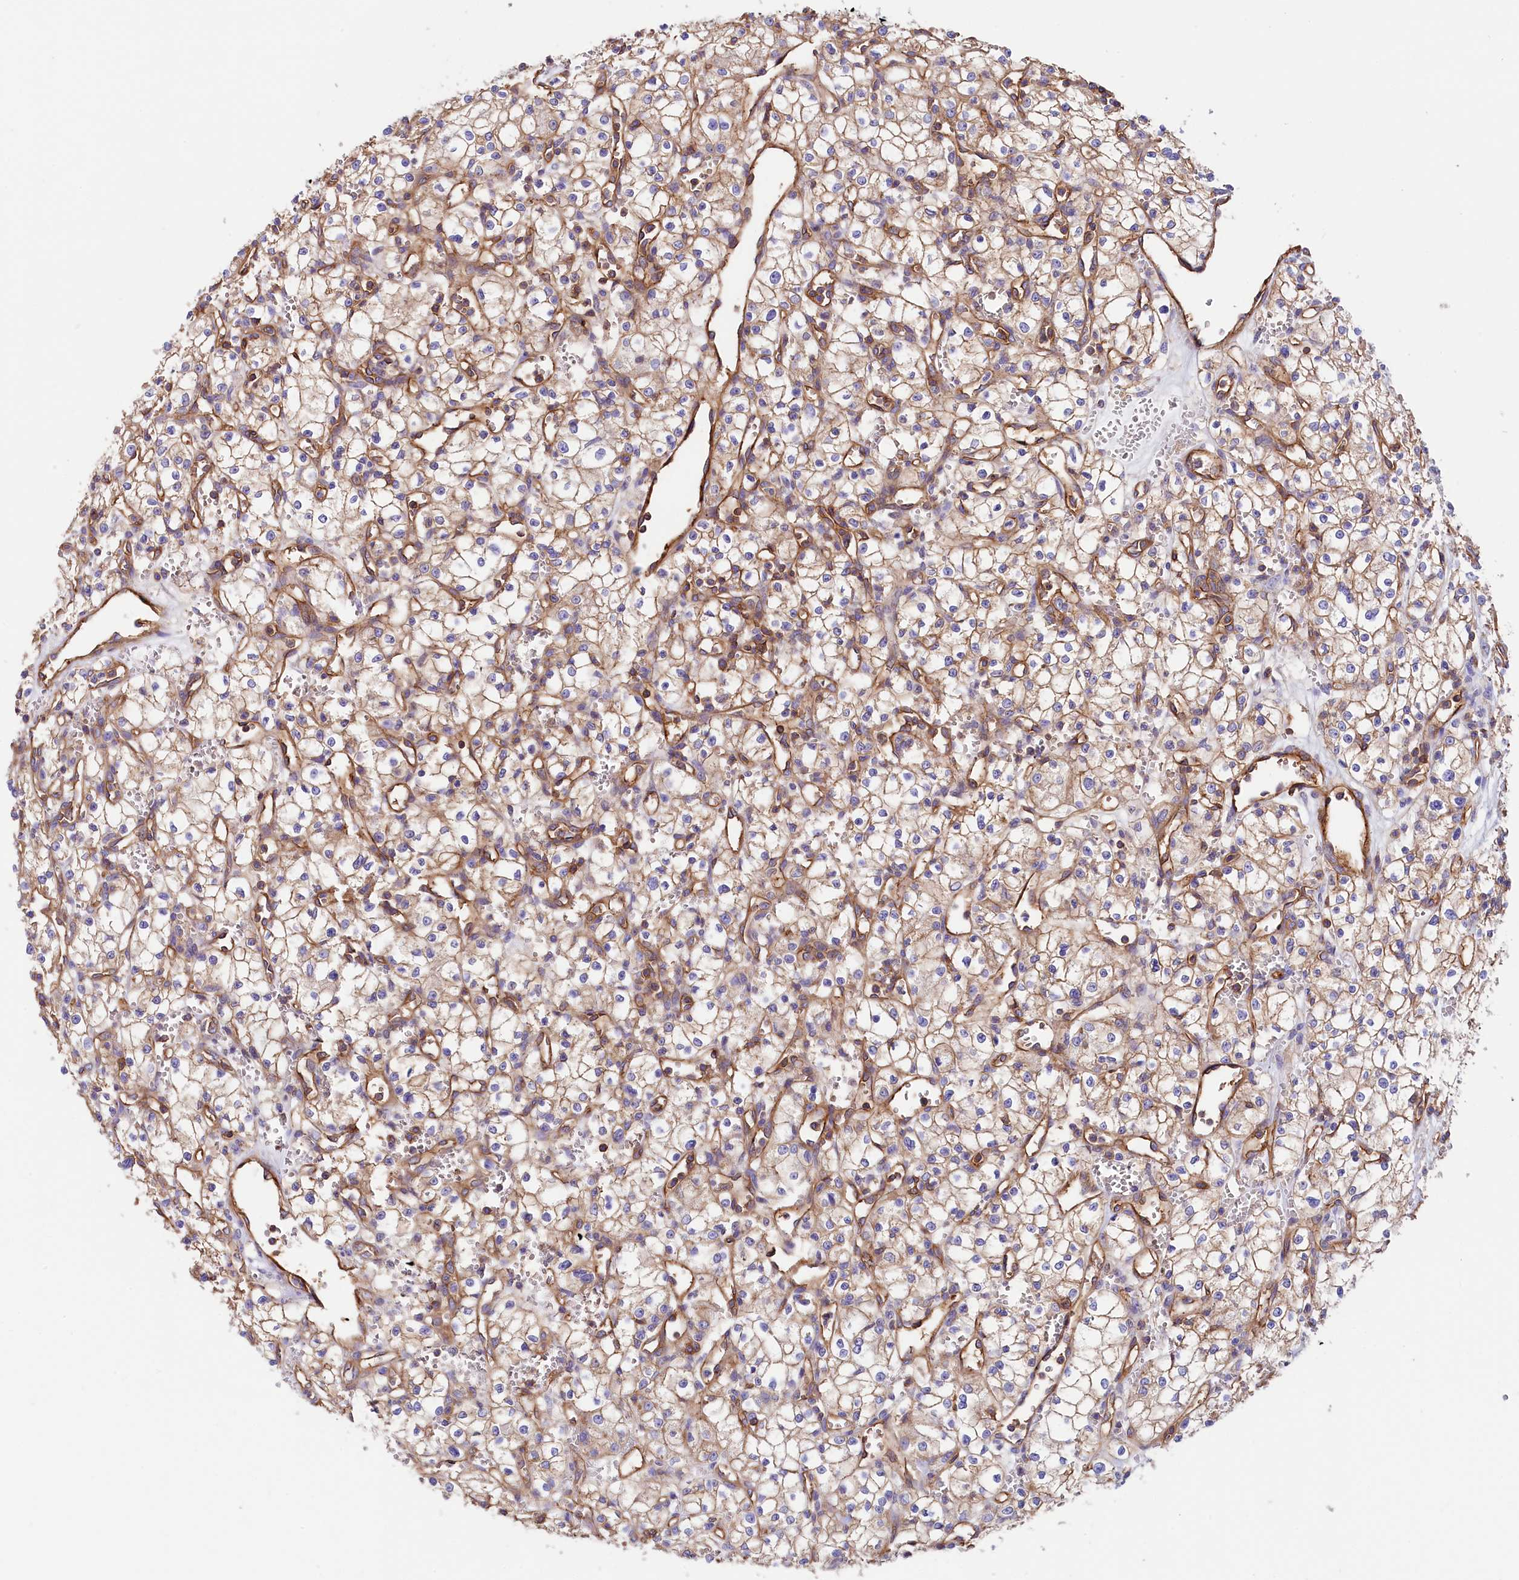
{"staining": {"intensity": "moderate", "quantity": "25%-75%", "location": "cytoplasmic/membranous"}, "tissue": "renal cancer", "cell_type": "Tumor cells", "image_type": "cancer", "snomed": [{"axis": "morphology", "description": "Adenocarcinoma, NOS"}, {"axis": "topography", "description": "Kidney"}], "caption": "Immunohistochemical staining of human renal cancer demonstrates medium levels of moderate cytoplasmic/membranous protein expression in approximately 25%-75% of tumor cells. The staining was performed using DAB (3,3'-diaminobenzidine) to visualize the protein expression in brown, while the nuclei were stained in blue with hematoxylin (Magnification: 20x).", "gene": "ATP2B4", "patient": {"sex": "male", "age": 59}}